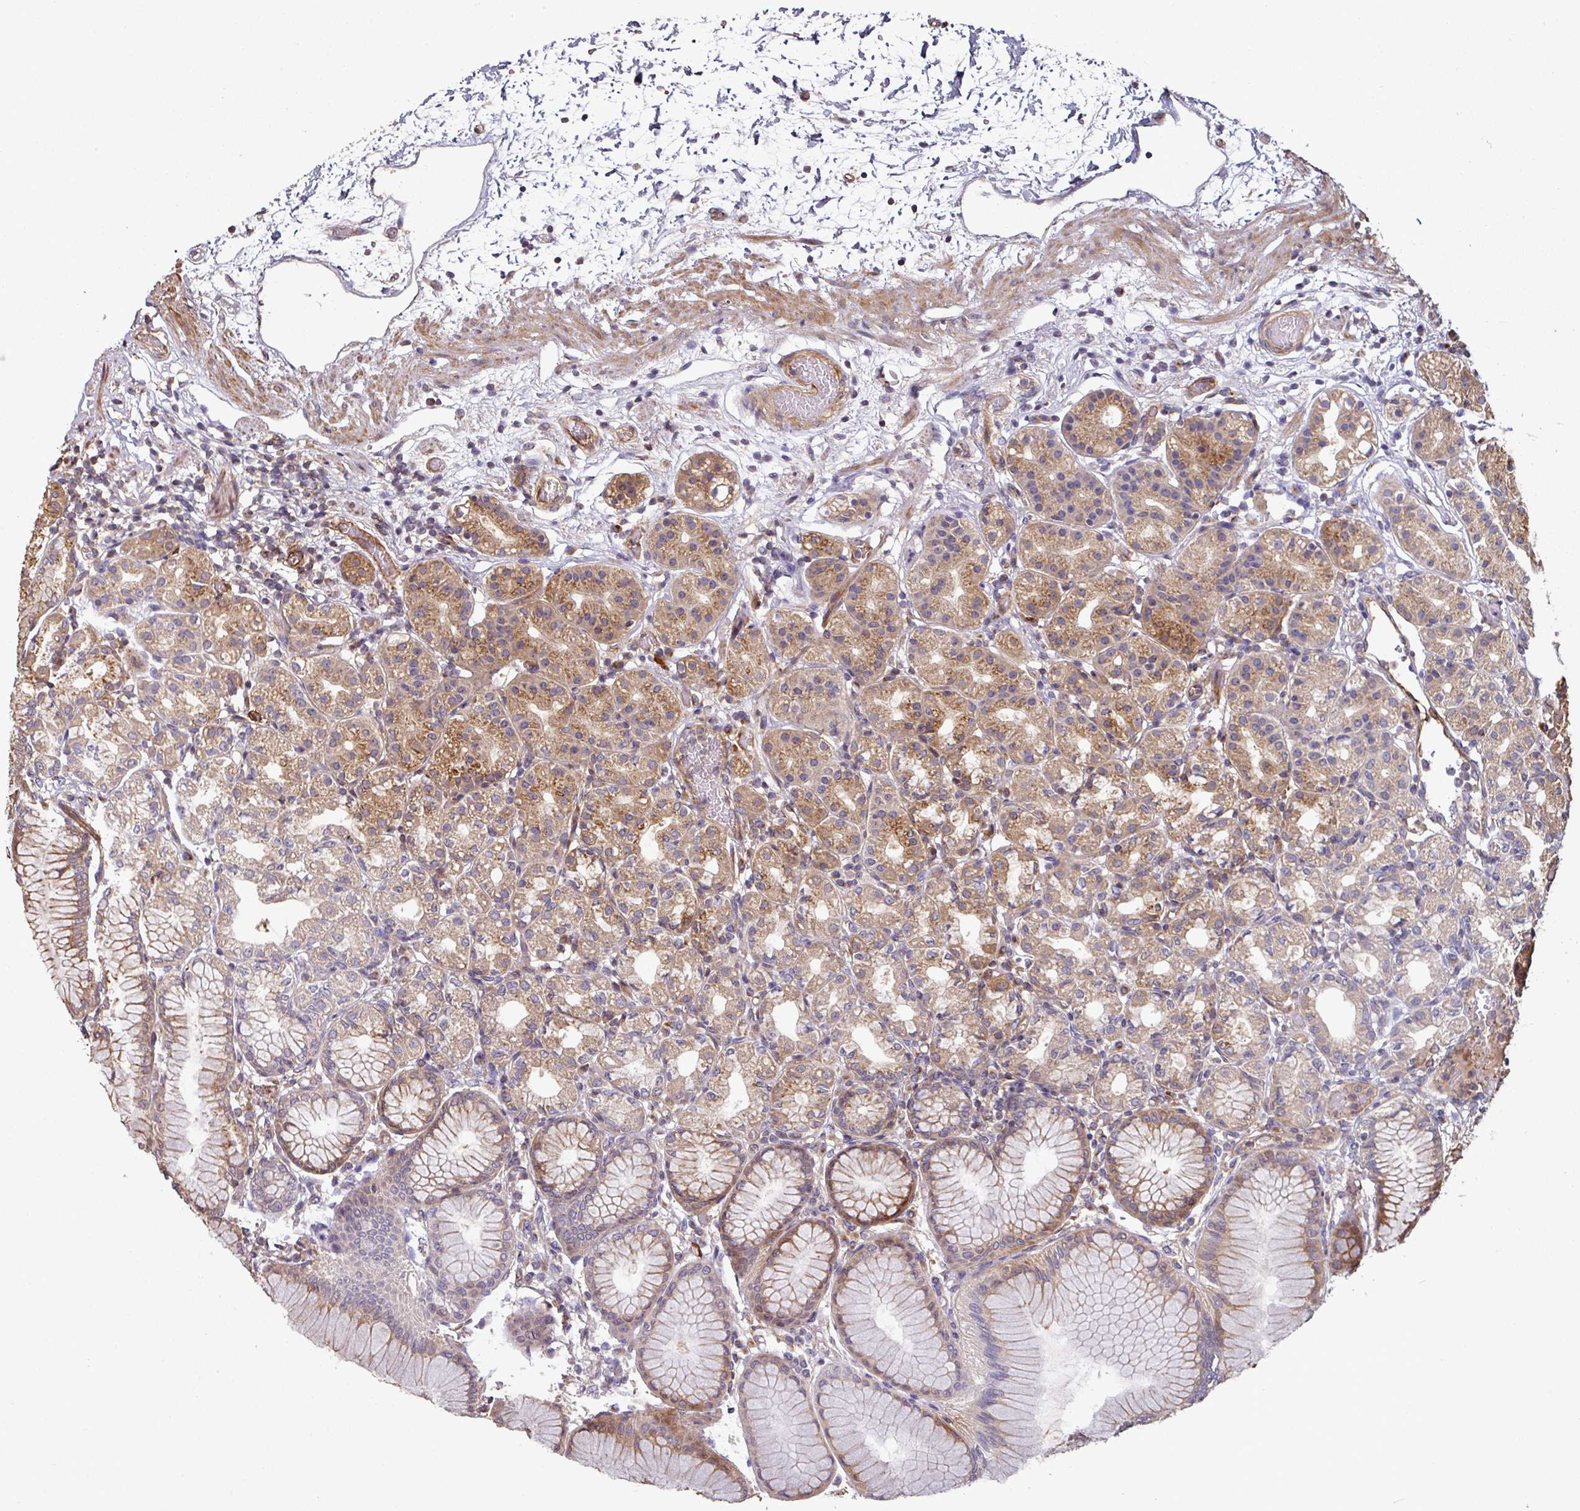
{"staining": {"intensity": "moderate", "quantity": "25%-75%", "location": "cytoplasmic/membranous"}, "tissue": "stomach", "cell_type": "Glandular cells", "image_type": "normal", "snomed": [{"axis": "morphology", "description": "Normal tissue, NOS"}, {"axis": "topography", "description": "Stomach"}], "caption": "High-magnification brightfield microscopy of normal stomach stained with DAB (3,3'-diaminobenzidine) (brown) and counterstained with hematoxylin (blue). glandular cells exhibit moderate cytoplasmic/membranous staining is present in about25%-75% of cells.", "gene": "SIK1", "patient": {"sex": "female", "age": 57}}